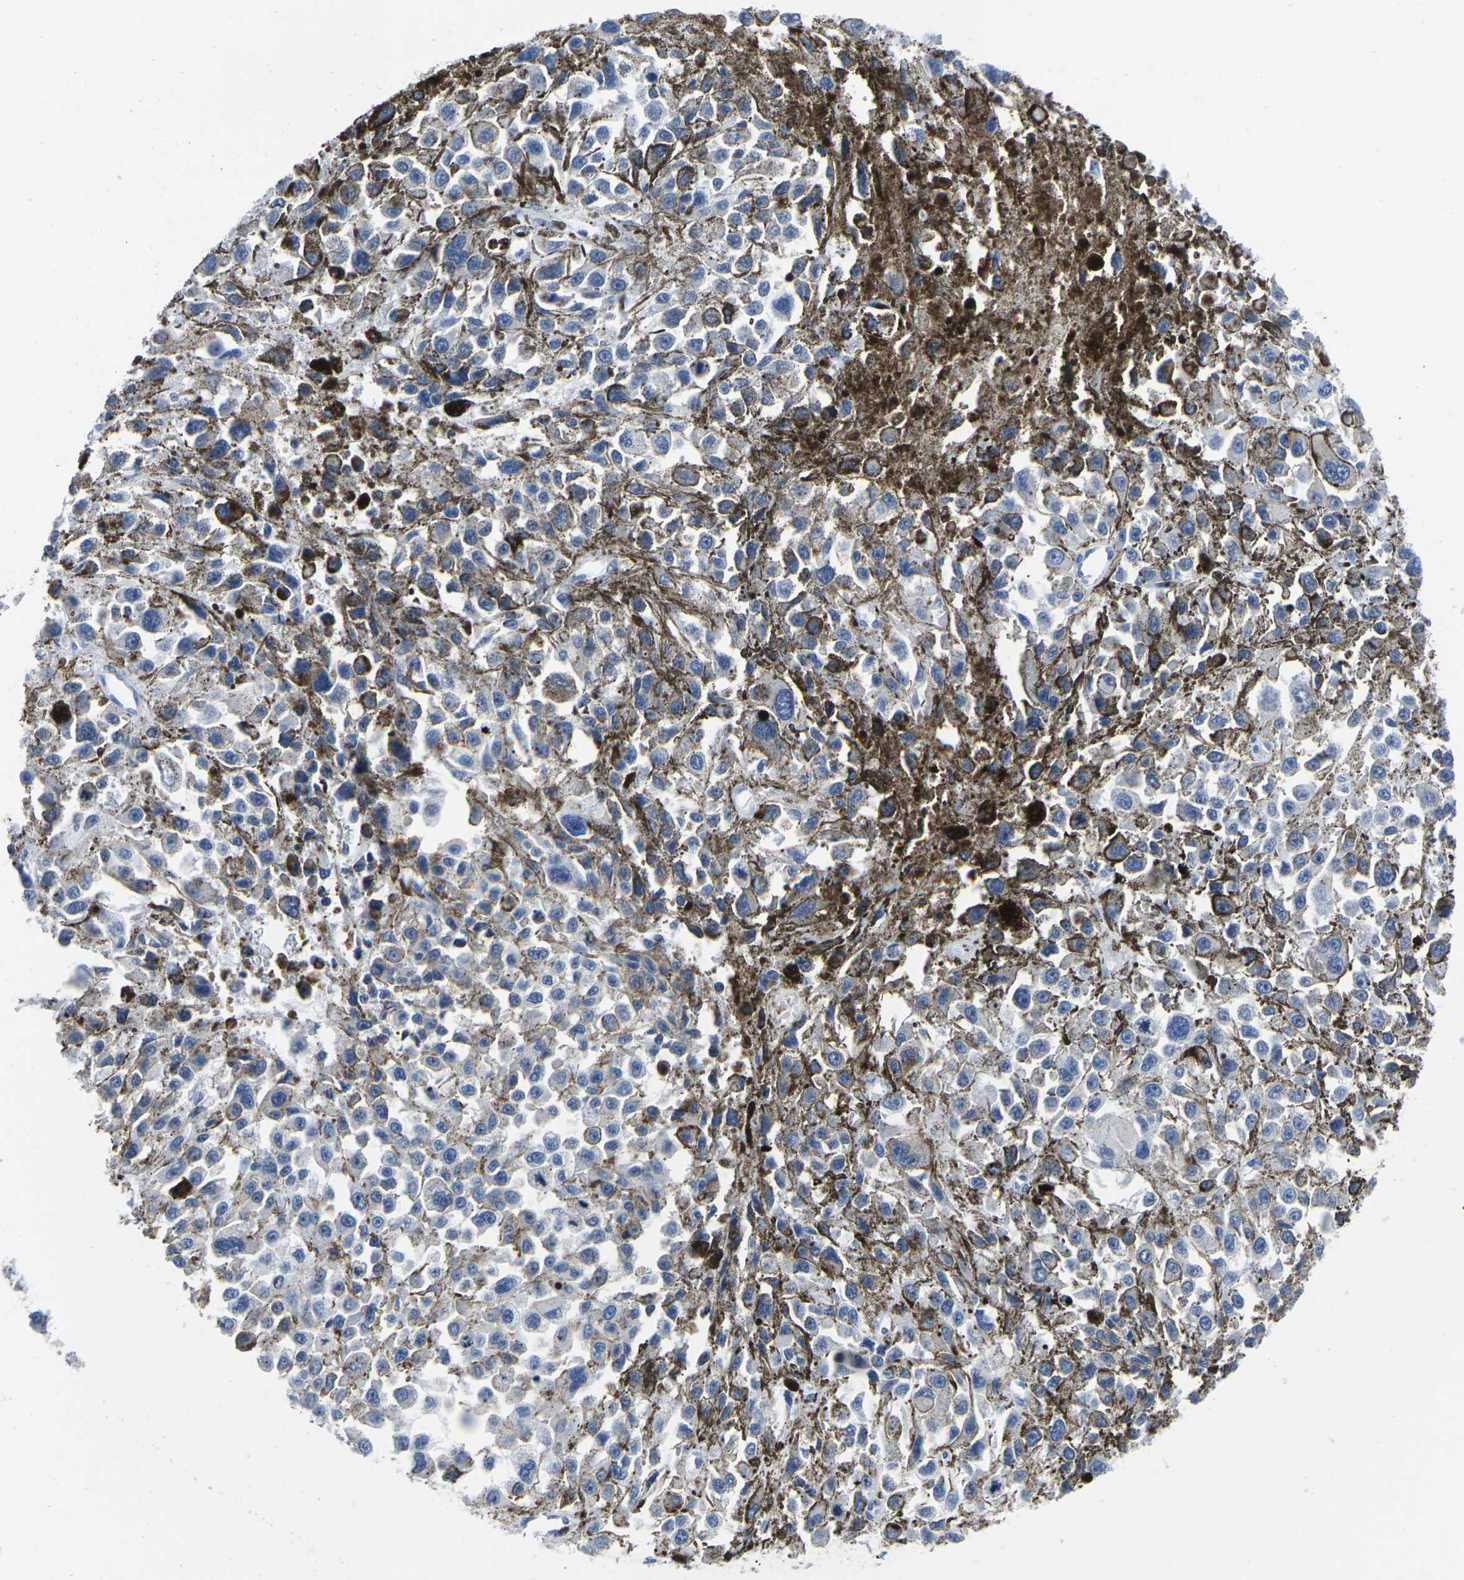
{"staining": {"intensity": "negative", "quantity": "none", "location": "none"}, "tissue": "melanoma", "cell_type": "Tumor cells", "image_type": "cancer", "snomed": [{"axis": "morphology", "description": "Malignant melanoma, Metastatic site"}, {"axis": "topography", "description": "Lymph node"}], "caption": "Immunohistochemical staining of human melanoma exhibits no significant expression in tumor cells. Brightfield microscopy of immunohistochemistry stained with DAB (brown) and hematoxylin (blue), captured at high magnification.", "gene": "CTSW", "patient": {"sex": "male", "age": 59}}